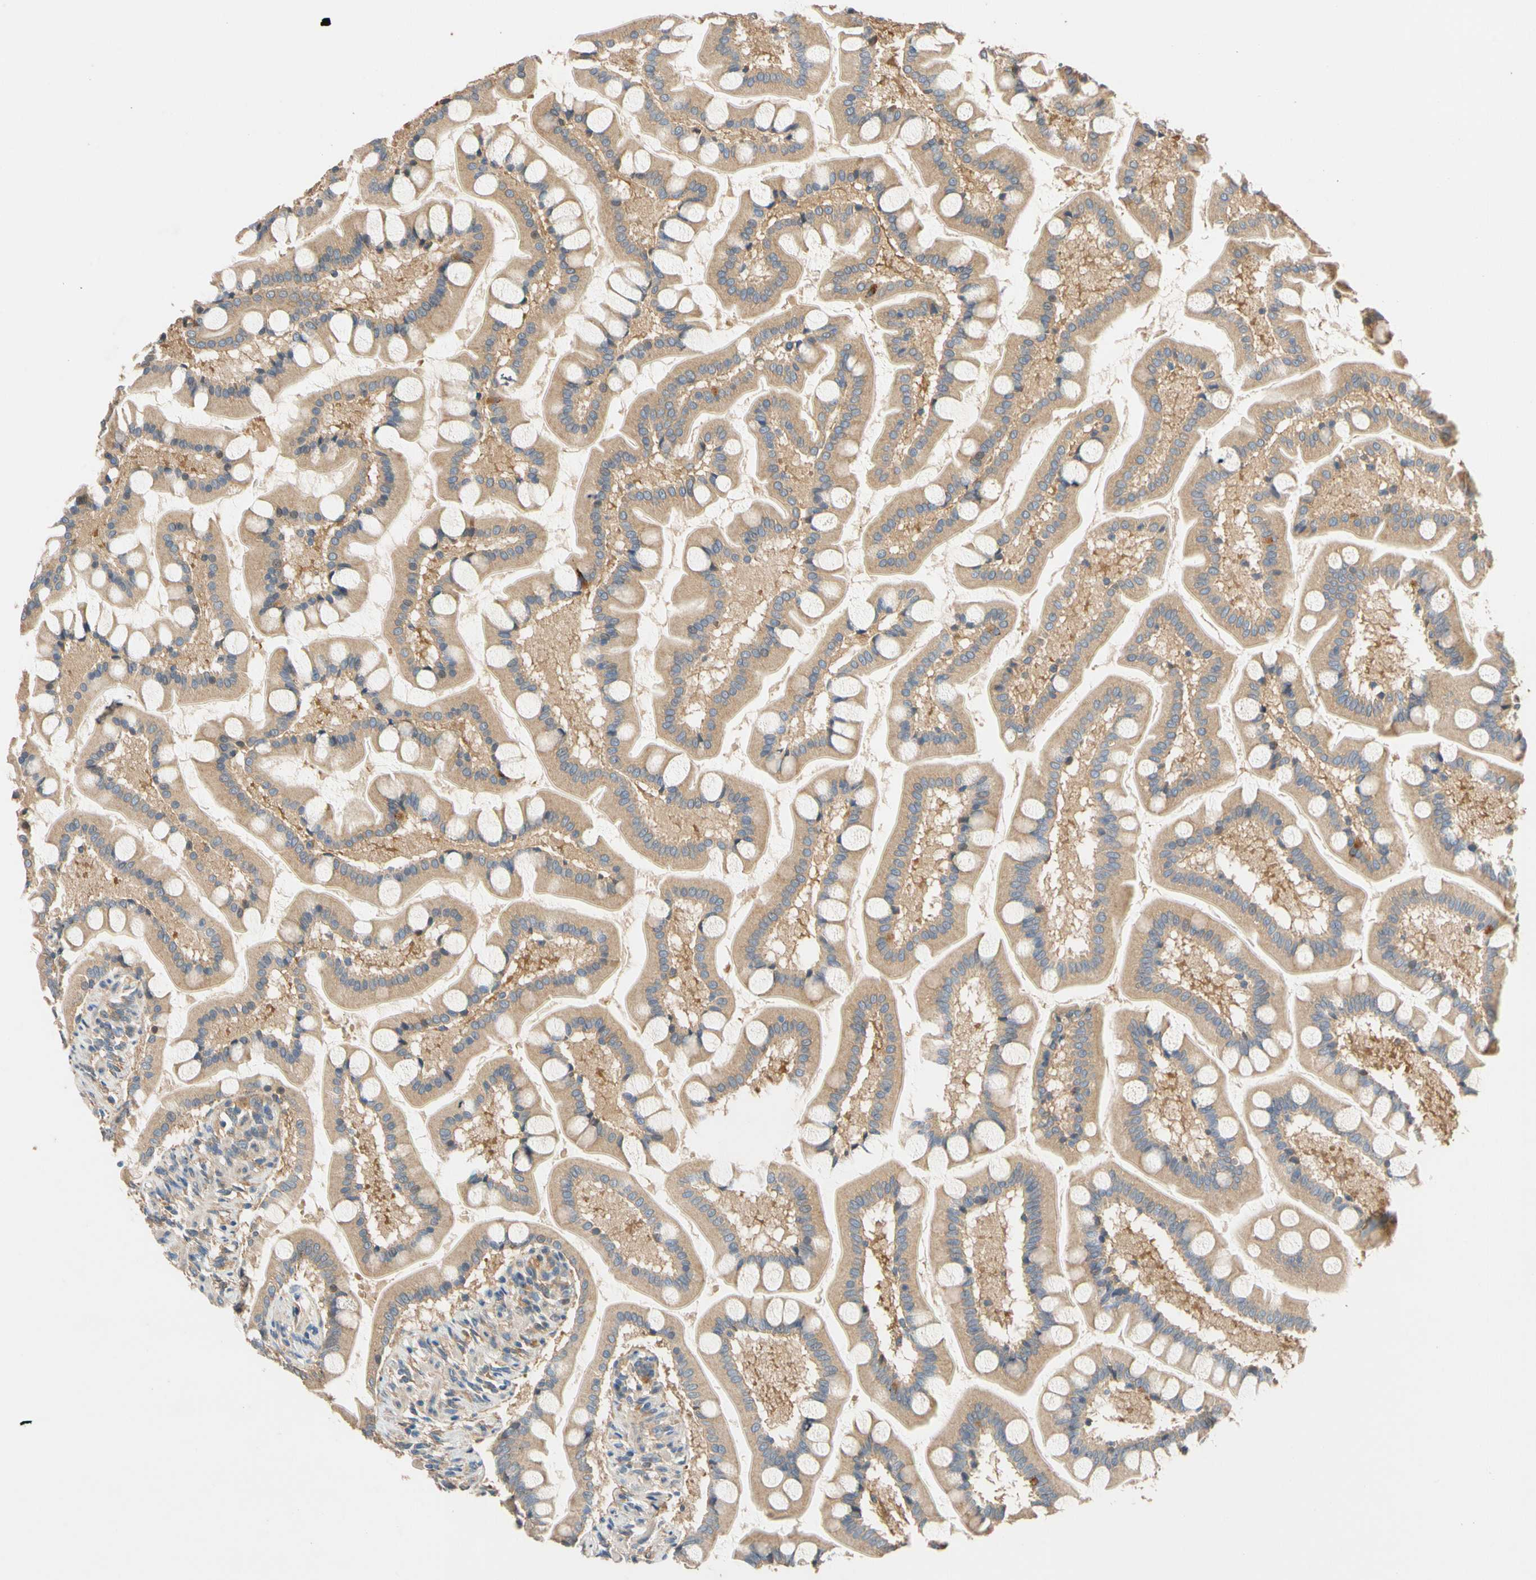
{"staining": {"intensity": "moderate", "quantity": ">75%", "location": "cytoplasmic/membranous"}, "tissue": "small intestine", "cell_type": "Glandular cells", "image_type": "normal", "snomed": [{"axis": "morphology", "description": "Normal tissue, NOS"}, {"axis": "topography", "description": "Small intestine"}], "caption": "Immunohistochemistry (DAB (3,3'-diaminobenzidine)) staining of unremarkable human small intestine displays moderate cytoplasmic/membranous protein staining in approximately >75% of glandular cells. Nuclei are stained in blue.", "gene": "USP12", "patient": {"sex": "male", "age": 41}}